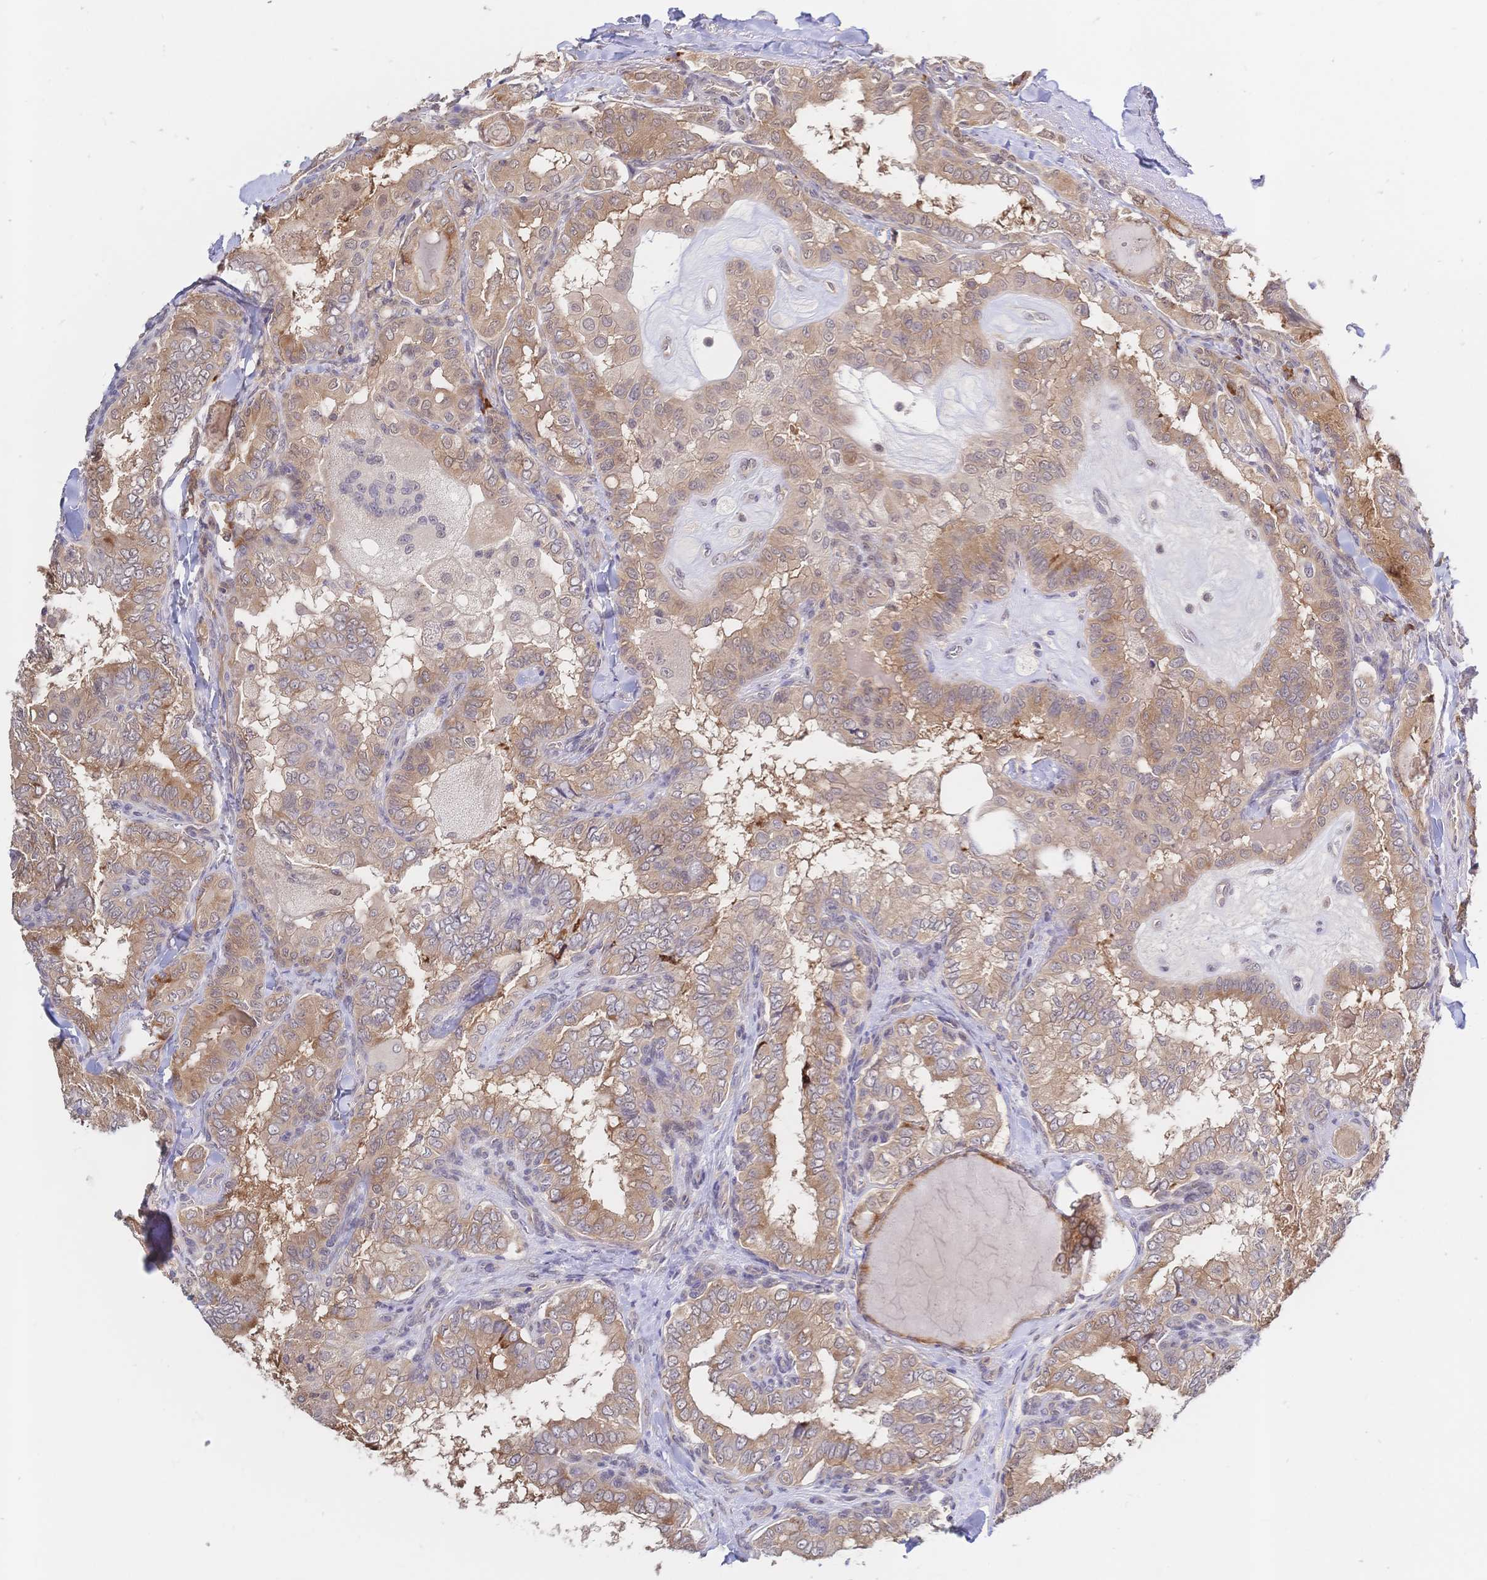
{"staining": {"intensity": "weak", "quantity": ">75%", "location": "cytoplasmic/membranous"}, "tissue": "thyroid cancer", "cell_type": "Tumor cells", "image_type": "cancer", "snomed": [{"axis": "morphology", "description": "Papillary adenocarcinoma, NOS"}, {"axis": "topography", "description": "Thyroid gland"}], "caption": "Protein expression analysis of thyroid cancer (papillary adenocarcinoma) reveals weak cytoplasmic/membranous staining in about >75% of tumor cells.", "gene": "LMO4", "patient": {"sex": "female", "age": 75}}